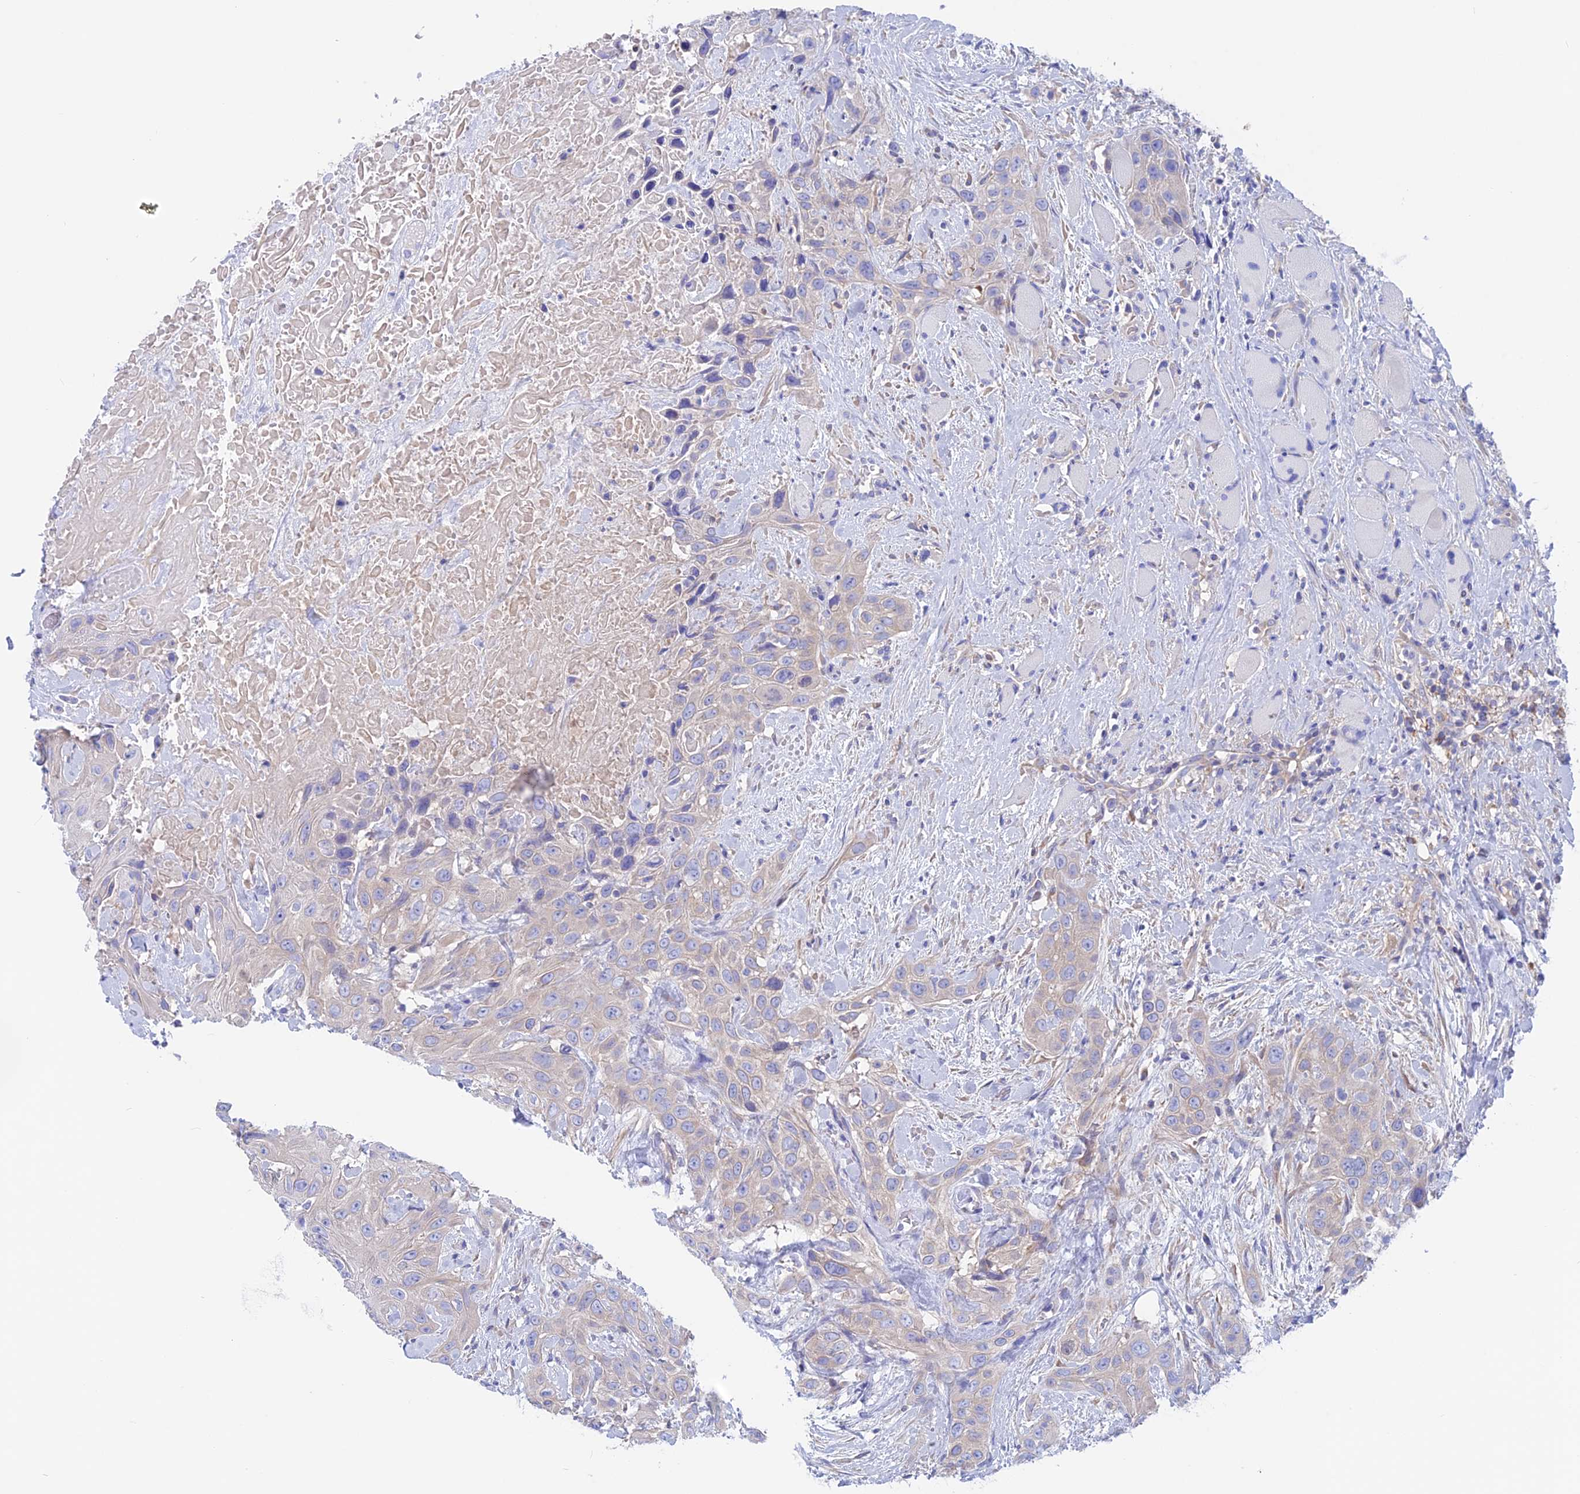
{"staining": {"intensity": "negative", "quantity": "none", "location": "none"}, "tissue": "head and neck cancer", "cell_type": "Tumor cells", "image_type": "cancer", "snomed": [{"axis": "morphology", "description": "Squamous cell carcinoma, NOS"}, {"axis": "topography", "description": "Head-Neck"}], "caption": "Image shows no protein positivity in tumor cells of squamous cell carcinoma (head and neck) tissue. Nuclei are stained in blue.", "gene": "LZTFL1", "patient": {"sex": "male", "age": 81}}